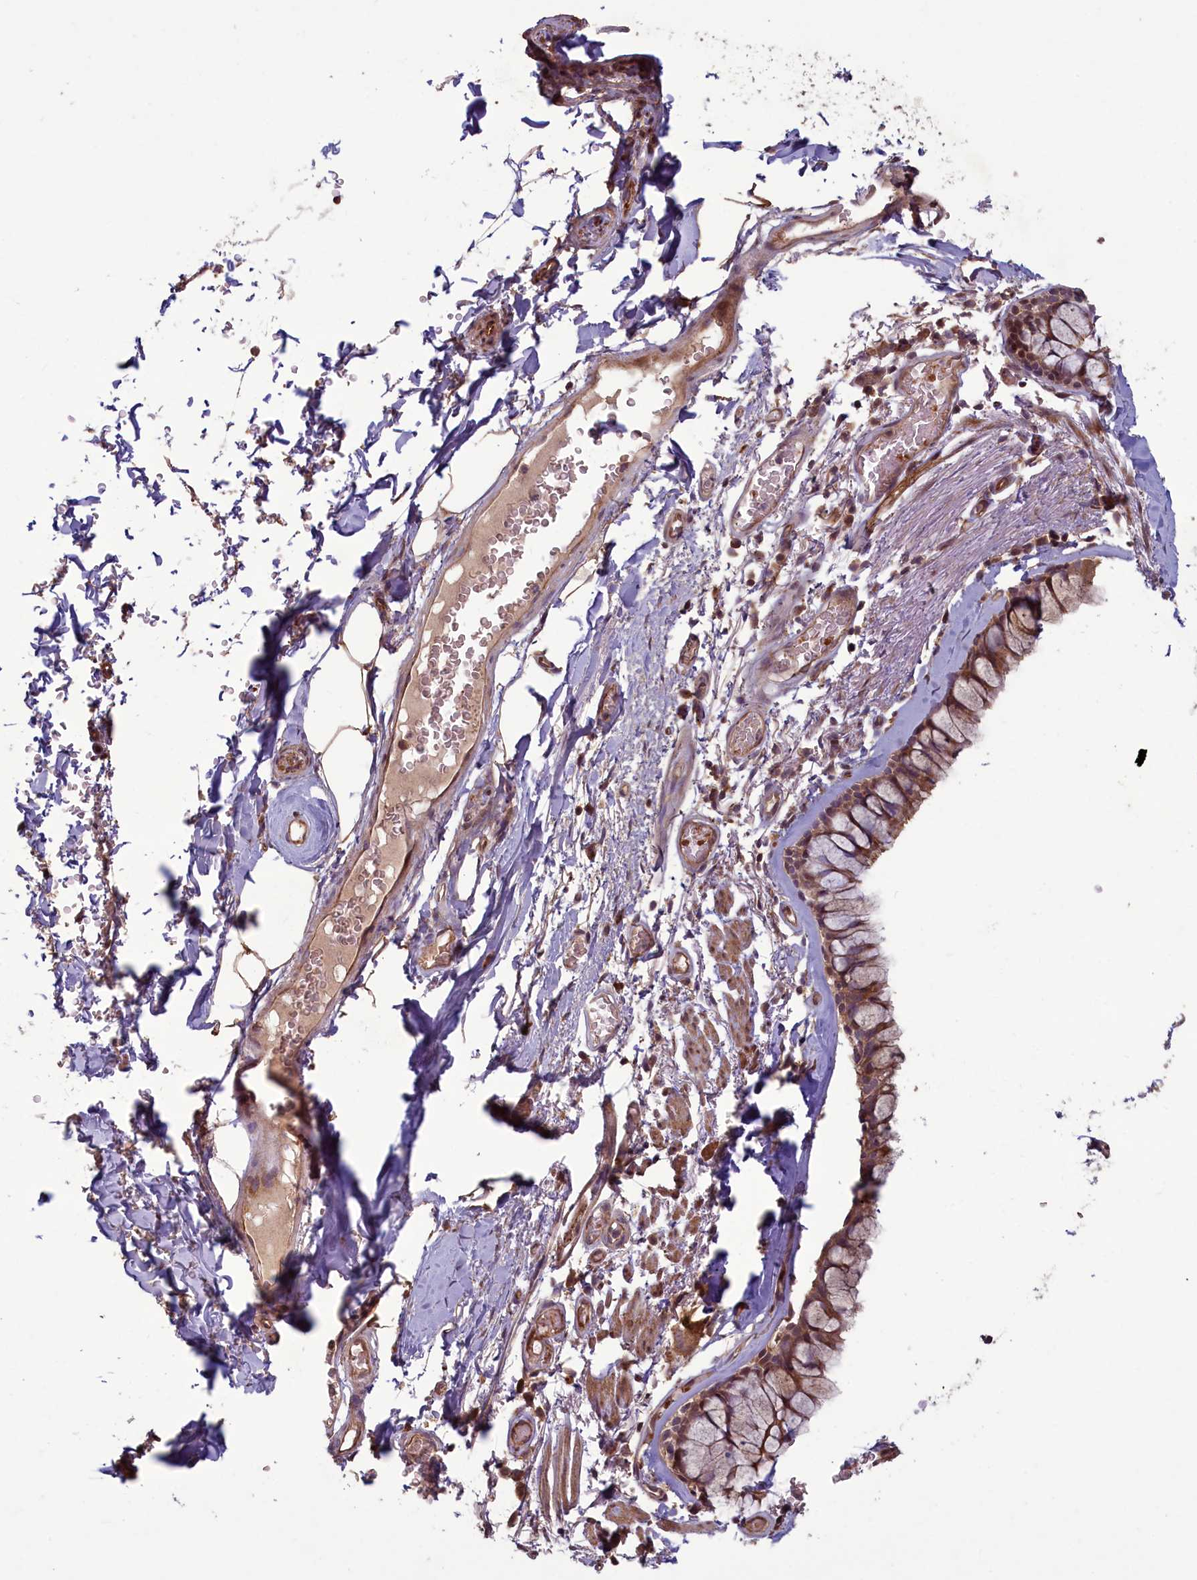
{"staining": {"intensity": "moderate", "quantity": ">75%", "location": "cytoplasmic/membranous"}, "tissue": "bronchus", "cell_type": "Respiratory epithelial cells", "image_type": "normal", "snomed": [{"axis": "morphology", "description": "Normal tissue, NOS"}, {"axis": "topography", "description": "Bronchus"}], "caption": "An image showing moderate cytoplasmic/membranous expression in about >75% of respiratory epithelial cells in unremarkable bronchus, as visualized by brown immunohistochemical staining.", "gene": "CIAO2B", "patient": {"sex": "male", "age": 65}}